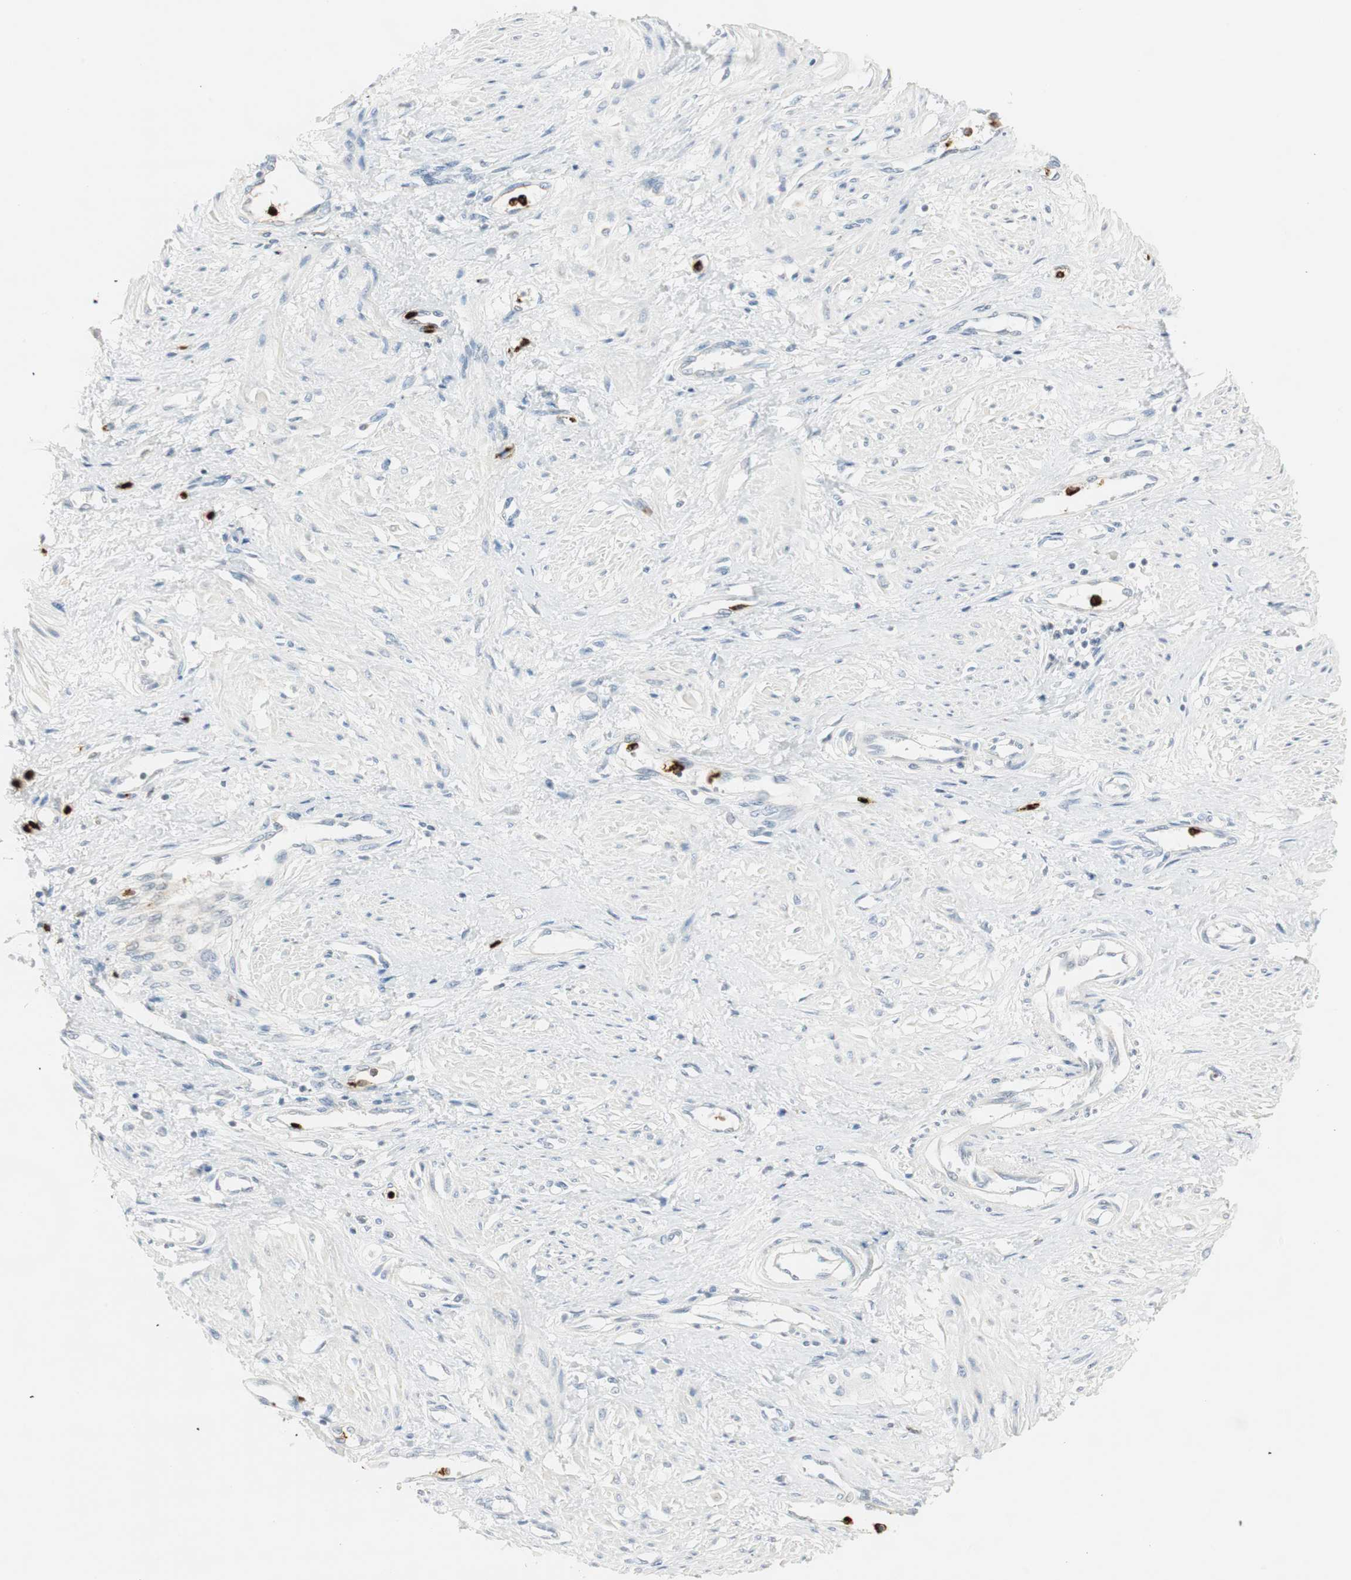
{"staining": {"intensity": "negative", "quantity": "none", "location": "none"}, "tissue": "smooth muscle", "cell_type": "Smooth muscle cells", "image_type": "normal", "snomed": [{"axis": "morphology", "description": "Normal tissue, NOS"}, {"axis": "topography", "description": "Smooth muscle"}, {"axis": "topography", "description": "Uterus"}], "caption": "Photomicrograph shows no significant protein positivity in smooth muscle cells of normal smooth muscle.", "gene": "PRTN3", "patient": {"sex": "female", "age": 39}}